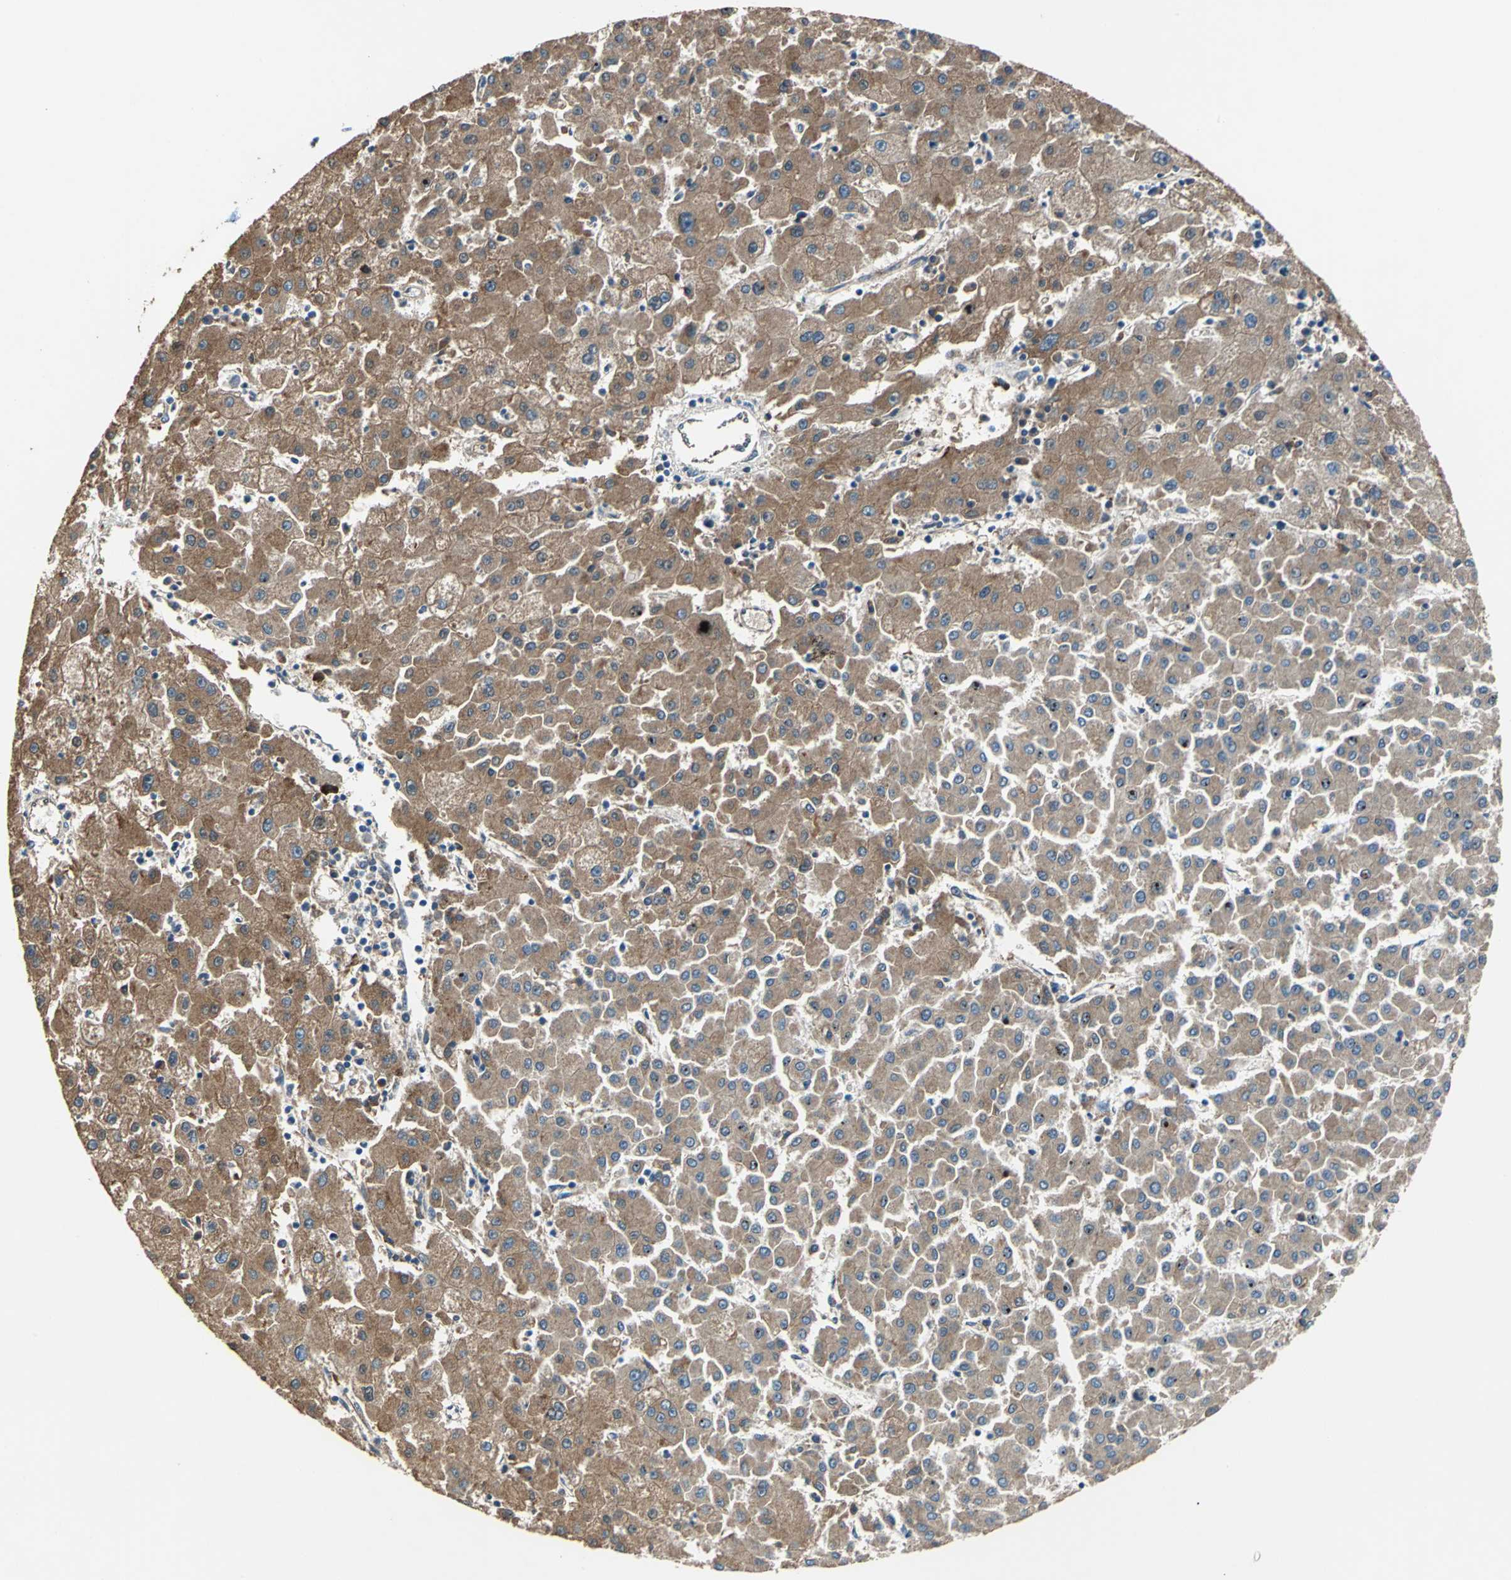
{"staining": {"intensity": "moderate", "quantity": ">75%", "location": "cytoplasmic/membranous"}, "tissue": "liver cancer", "cell_type": "Tumor cells", "image_type": "cancer", "snomed": [{"axis": "morphology", "description": "Carcinoma, Hepatocellular, NOS"}, {"axis": "topography", "description": "Liver"}], "caption": "Immunohistochemistry micrograph of neoplastic tissue: human liver cancer (hepatocellular carcinoma) stained using immunohistochemistry (IHC) shows medium levels of moderate protein expression localized specifically in the cytoplasmic/membranous of tumor cells, appearing as a cytoplasmic/membranous brown color.", "gene": "HEPH", "patient": {"sex": "male", "age": 72}}